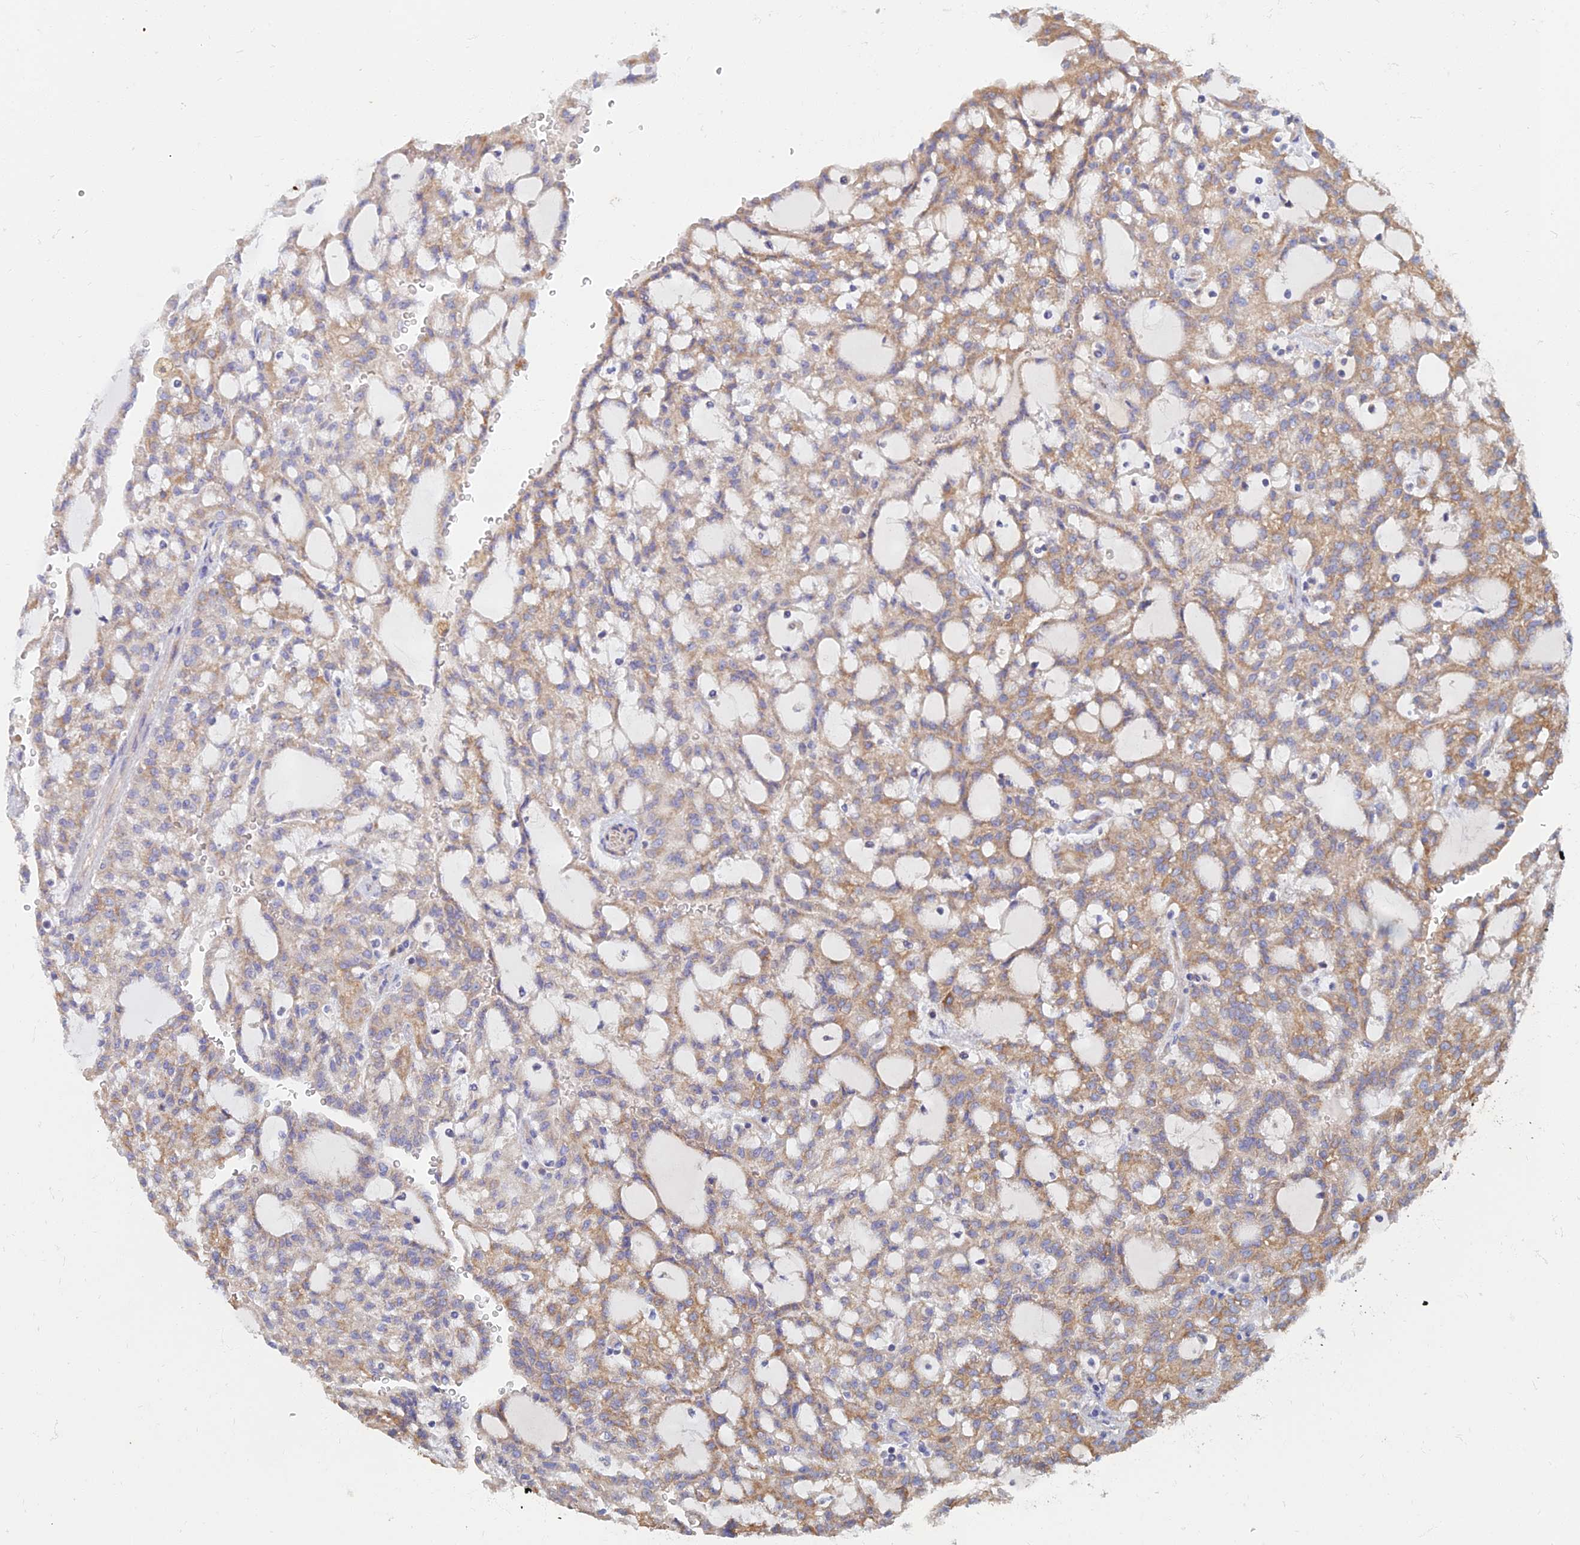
{"staining": {"intensity": "weak", "quantity": "25%-75%", "location": "cytoplasmic/membranous"}, "tissue": "renal cancer", "cell_type": "Tumor cells", "image_type": "cancer", "snomed": [{"axis": "morphology", "description": "Adenocarcinoma, NOS"}, {"axis": "topography", "description": "Kidney"}], "caption": "Human renal cancer (adenocarcinoma) stained for a protein (brown) displays weak cytoplasmic/membranous positive positivity in approximately 25%-75% of tumor cells.", "gene": "TMEM44", "patient": {"sex": "male", "age": 63}}